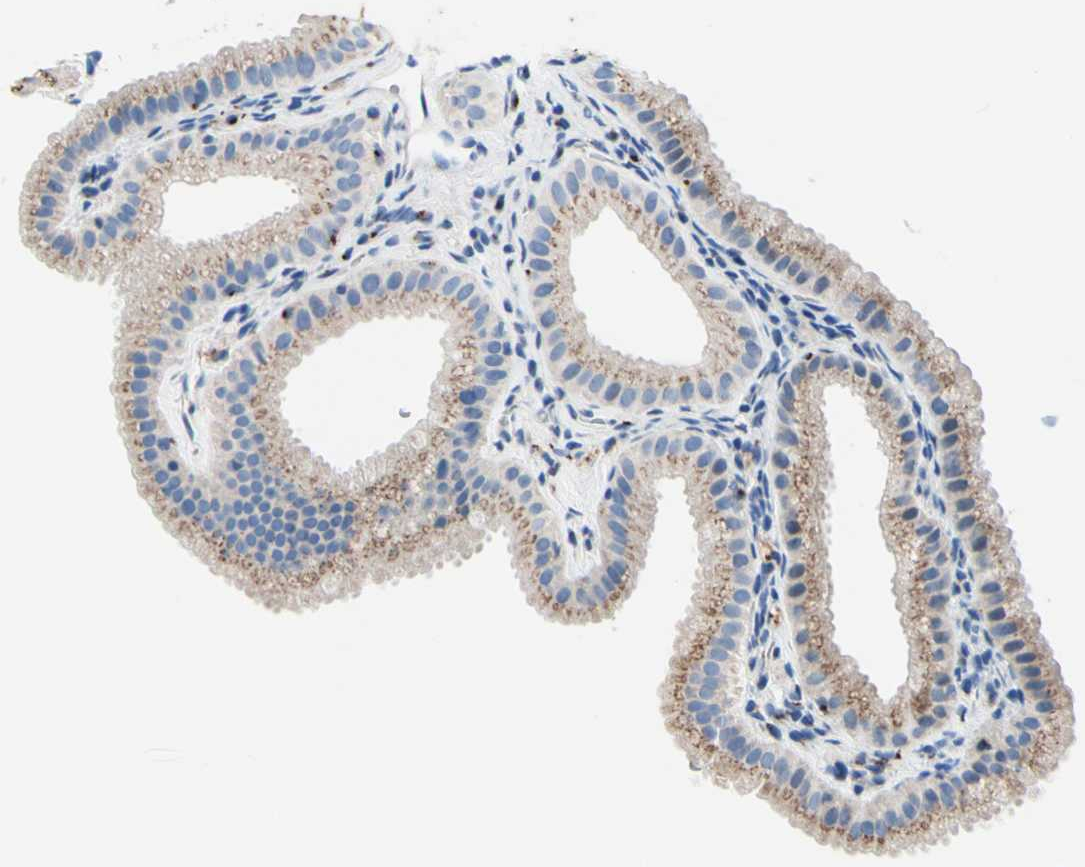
{"staining": {"intensity": "weak", "quantity": ">75%", "location": "cytoplasmic/membranous"}, "tissue": "gallbladder", "cell_type": "Glandular cells", "image_type": "normal", "snomed": [{"axis": "morphology", "description": "Normal tissue, NOS"}, {"axis": "topography", "description": "Gallbladder"}], "caption": "The photomicrograph exhibits staining of benign gallbladder, revealing weak cytoplasmic/membranous protein expression (brown color) within glandular cells. (Brightfield microscopy of DAB IHC at high magnification).", "gene": "GALNT2", "patient": {"sex": "female", "age": 64}}